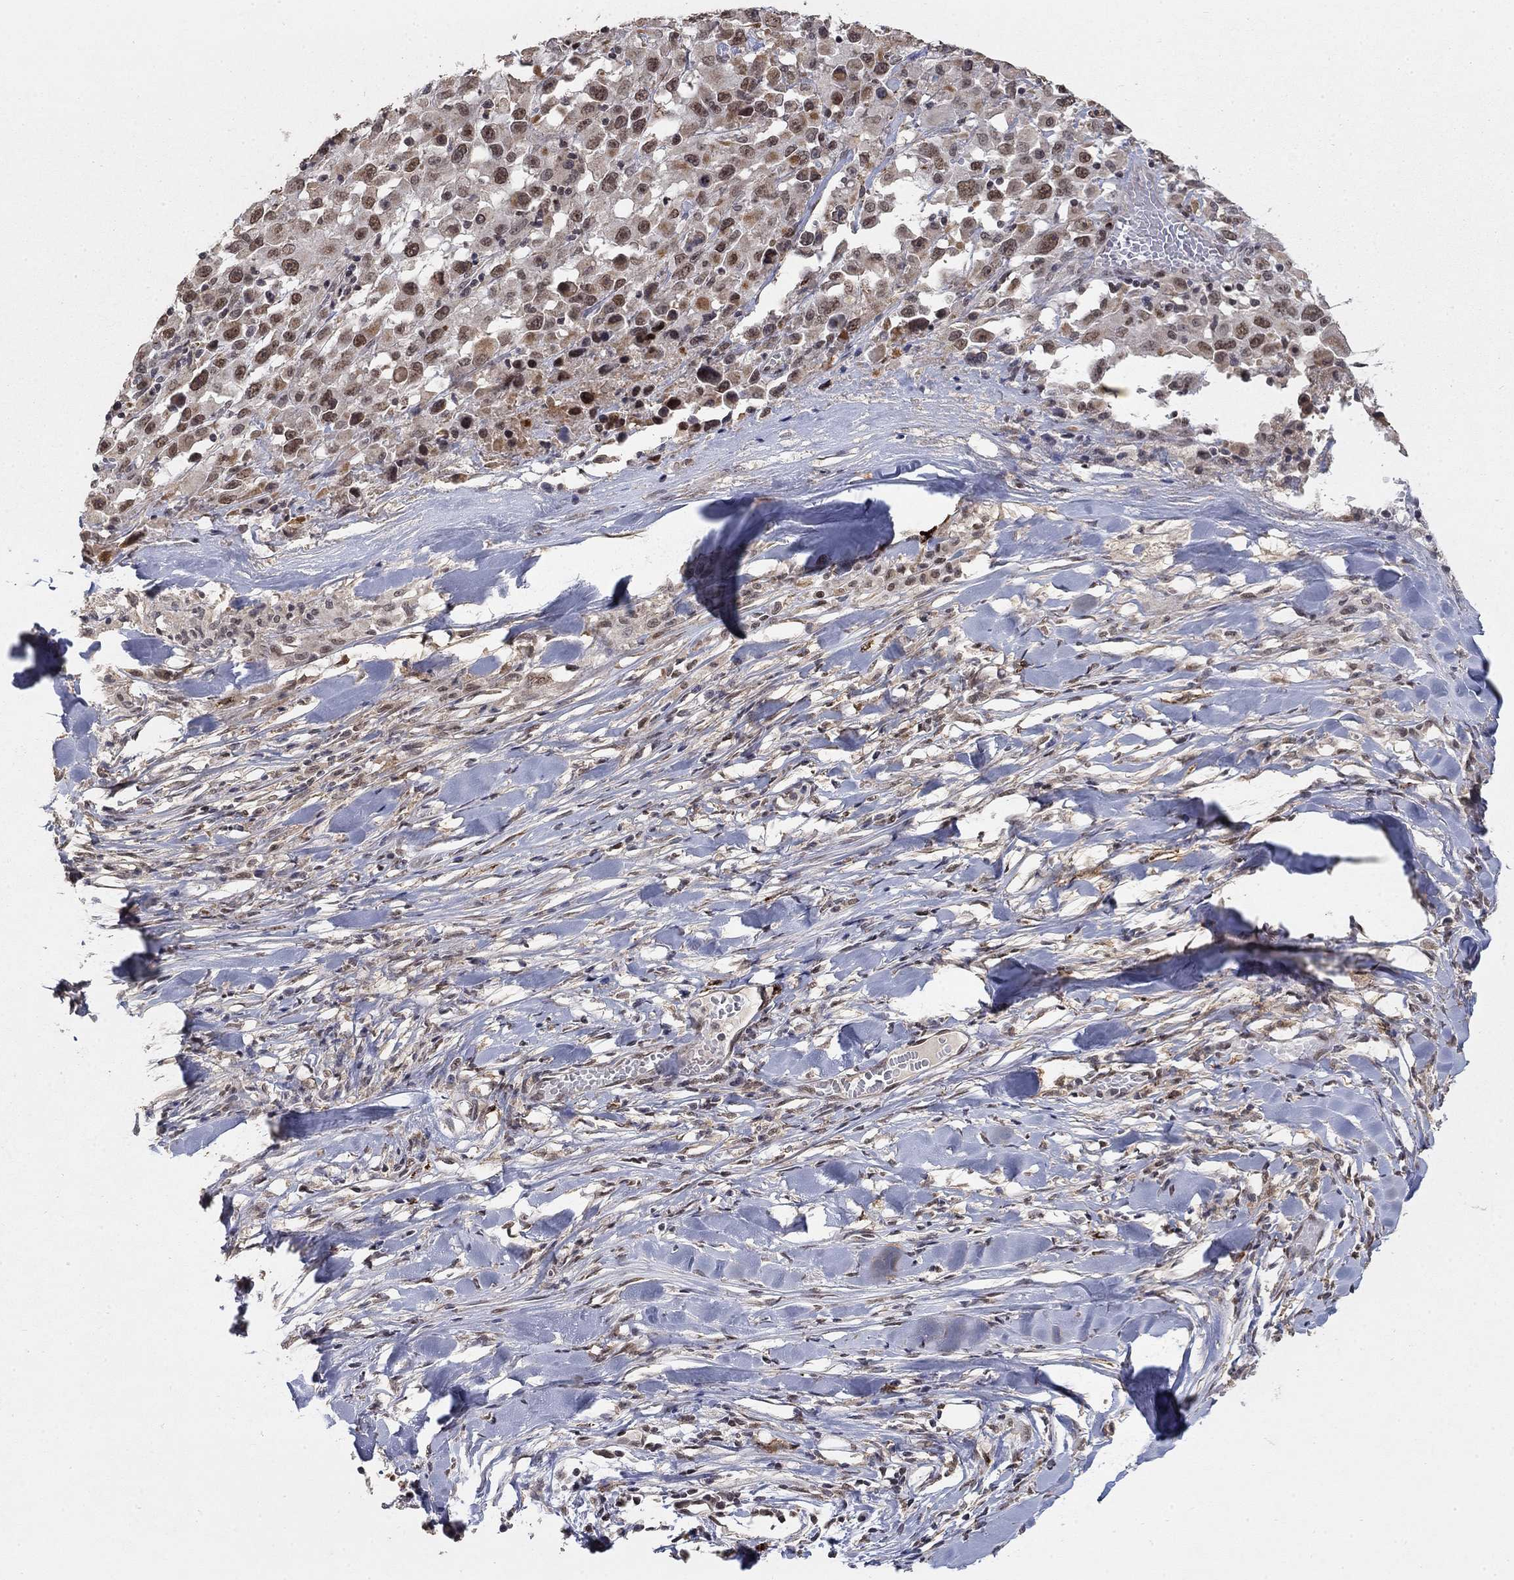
{"staining": {"intensity": "moderate", "quantity": "25%-75%", "location": "nuclear"}, "tissue": "melanoma", "cell_type": "Tumor cells", "image_type": "cancer", "snomed": [{"axis": "morphology", "description": "Malignant melanoma, Metastatic site"}, {"axis": "topography", "description": "Lymph node"}], "caption": "Human malignant melanoma (metastatic site) stained with a brown dye displays moderate nuclear positive expression in about 25%-75% of tumor cells.", "gene": "GRIA3", "patient": {"sex": "male", "age": 50}}